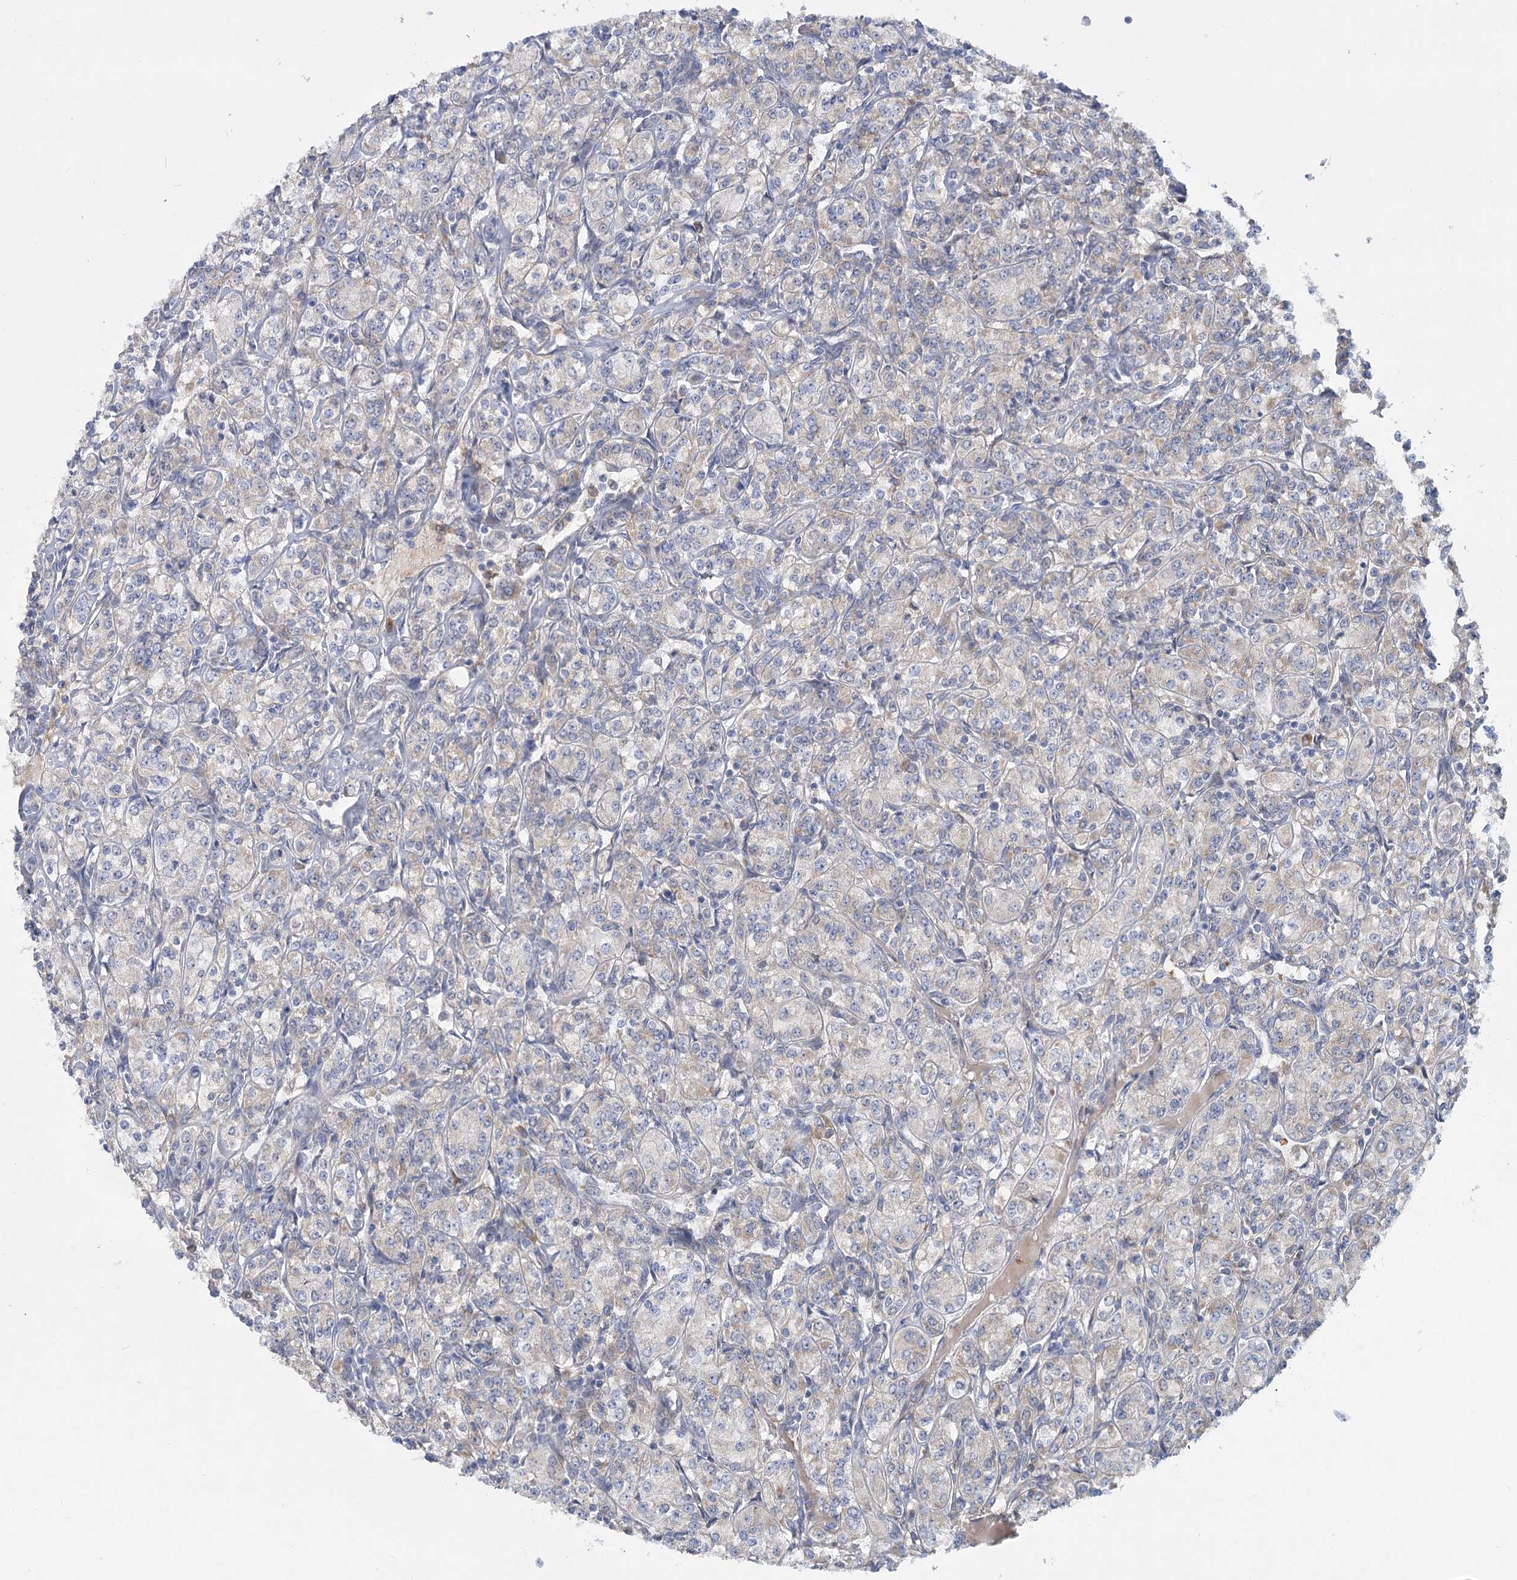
{"staining": {"intensity": "negative", "quantity": "none", "location": "none"}, "tissue": "renal cancer", "cell_type": "Tumor cells", "image_type": "cancer", "snomed": [{"axis": "morphology", "description": "Adenocarcinoma, NOS"}, {"axis": "topography", "description": "Kidney"}], "caption": "Tumor cells are negative for brown protein staining in adenocarcinoma (renal).", "gene": "CIB4", "patient": {"sex": "male", "age": 77}}